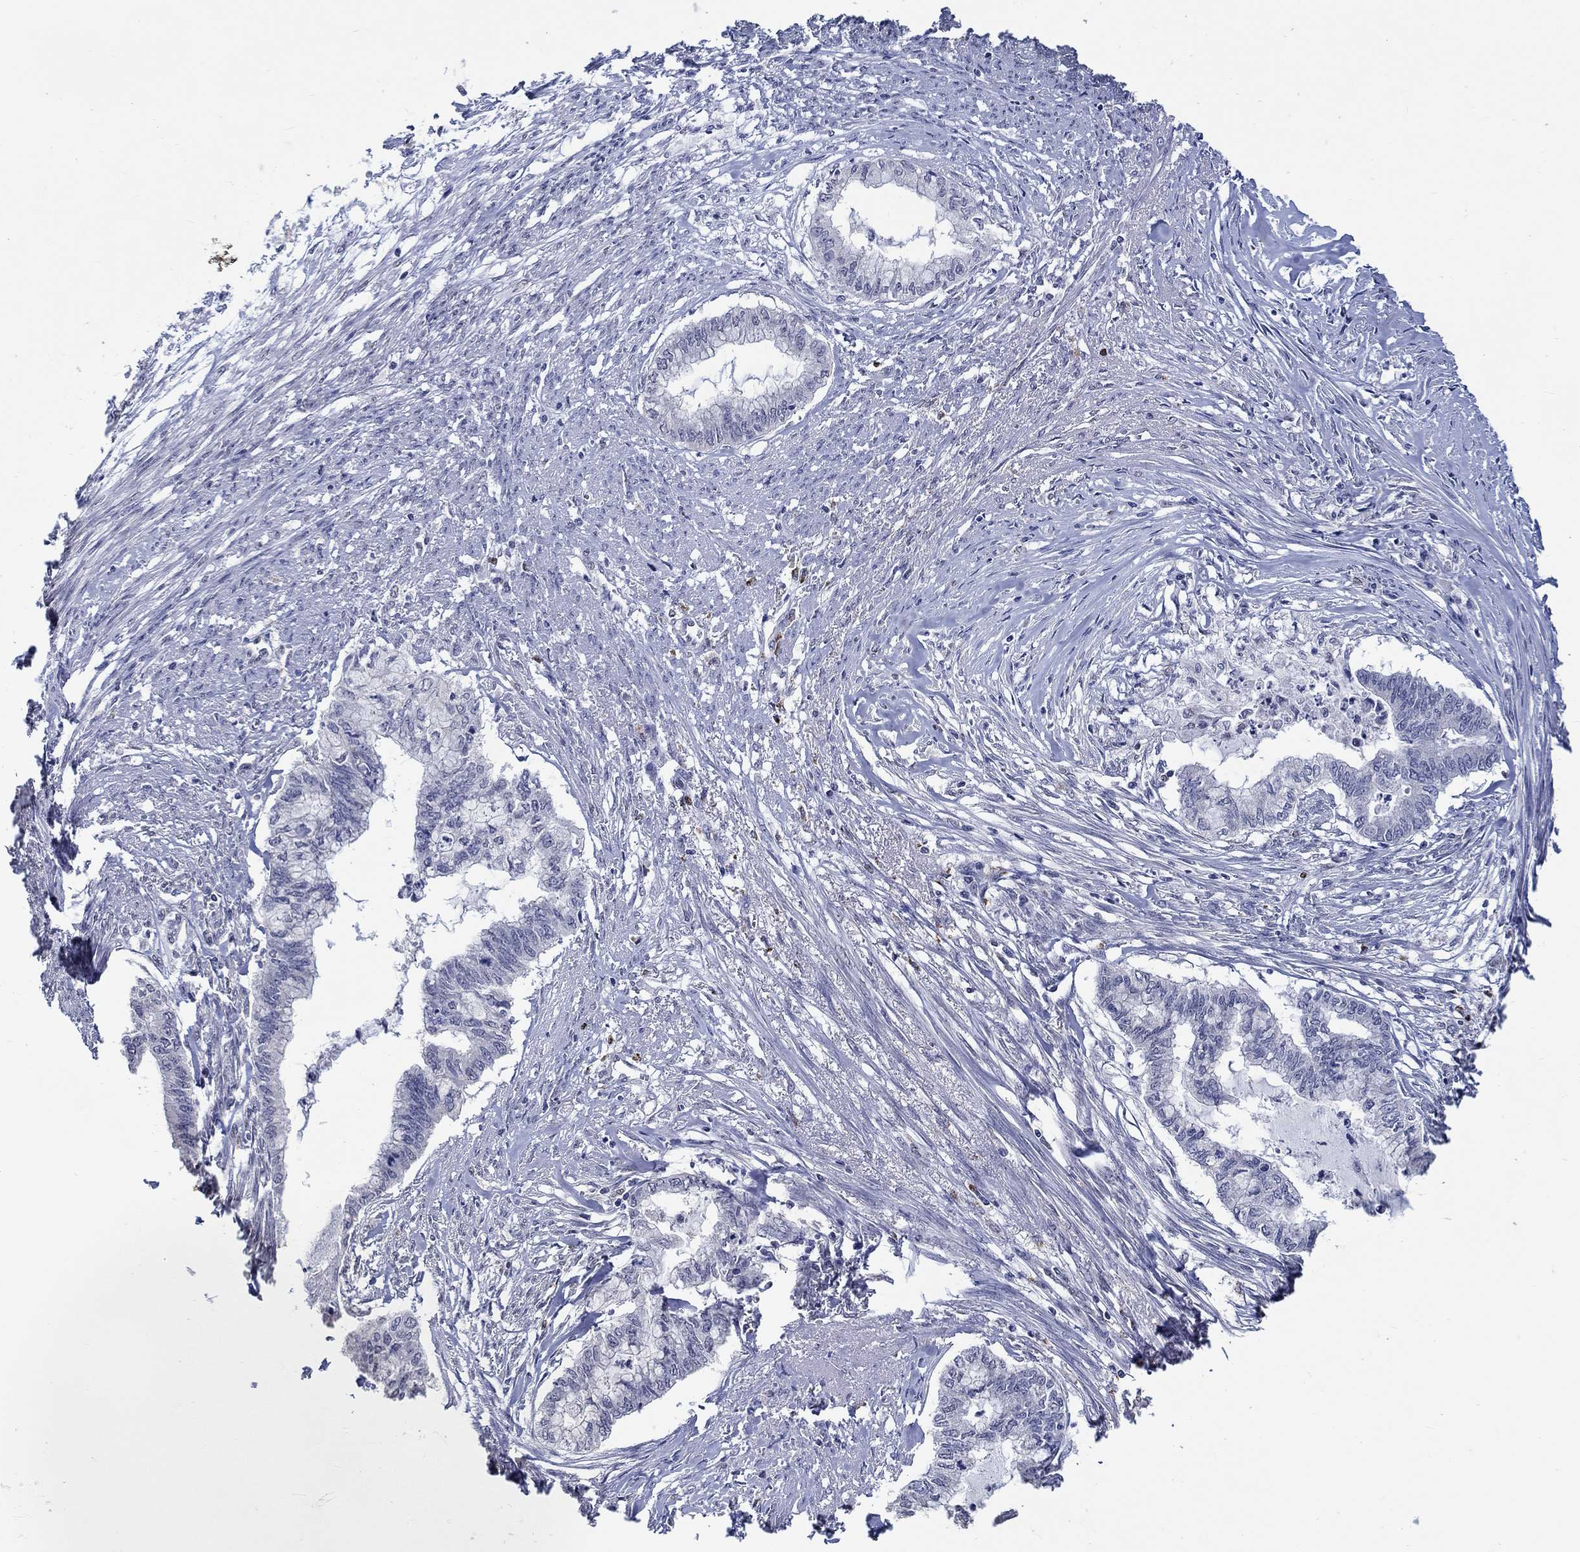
{"staining": {"intensity": "negative", "quantity": "none", "location": "none"}, "tissue": "endometrial cancer", "cell_type": "Tumor cells", "image_type": "cancer", "snomed": [{"axis": "morphology", "description": "Adenocarcinoma, NOS"}, {"axis": "topography", "description": "Endometrium"}], "caption": "Photomicrograph shows no significant protein staining in tumor cells of endometrial adenocarcinoma.", "gene": "GATA2", "patient": {"sex": "female", "age": 79}}